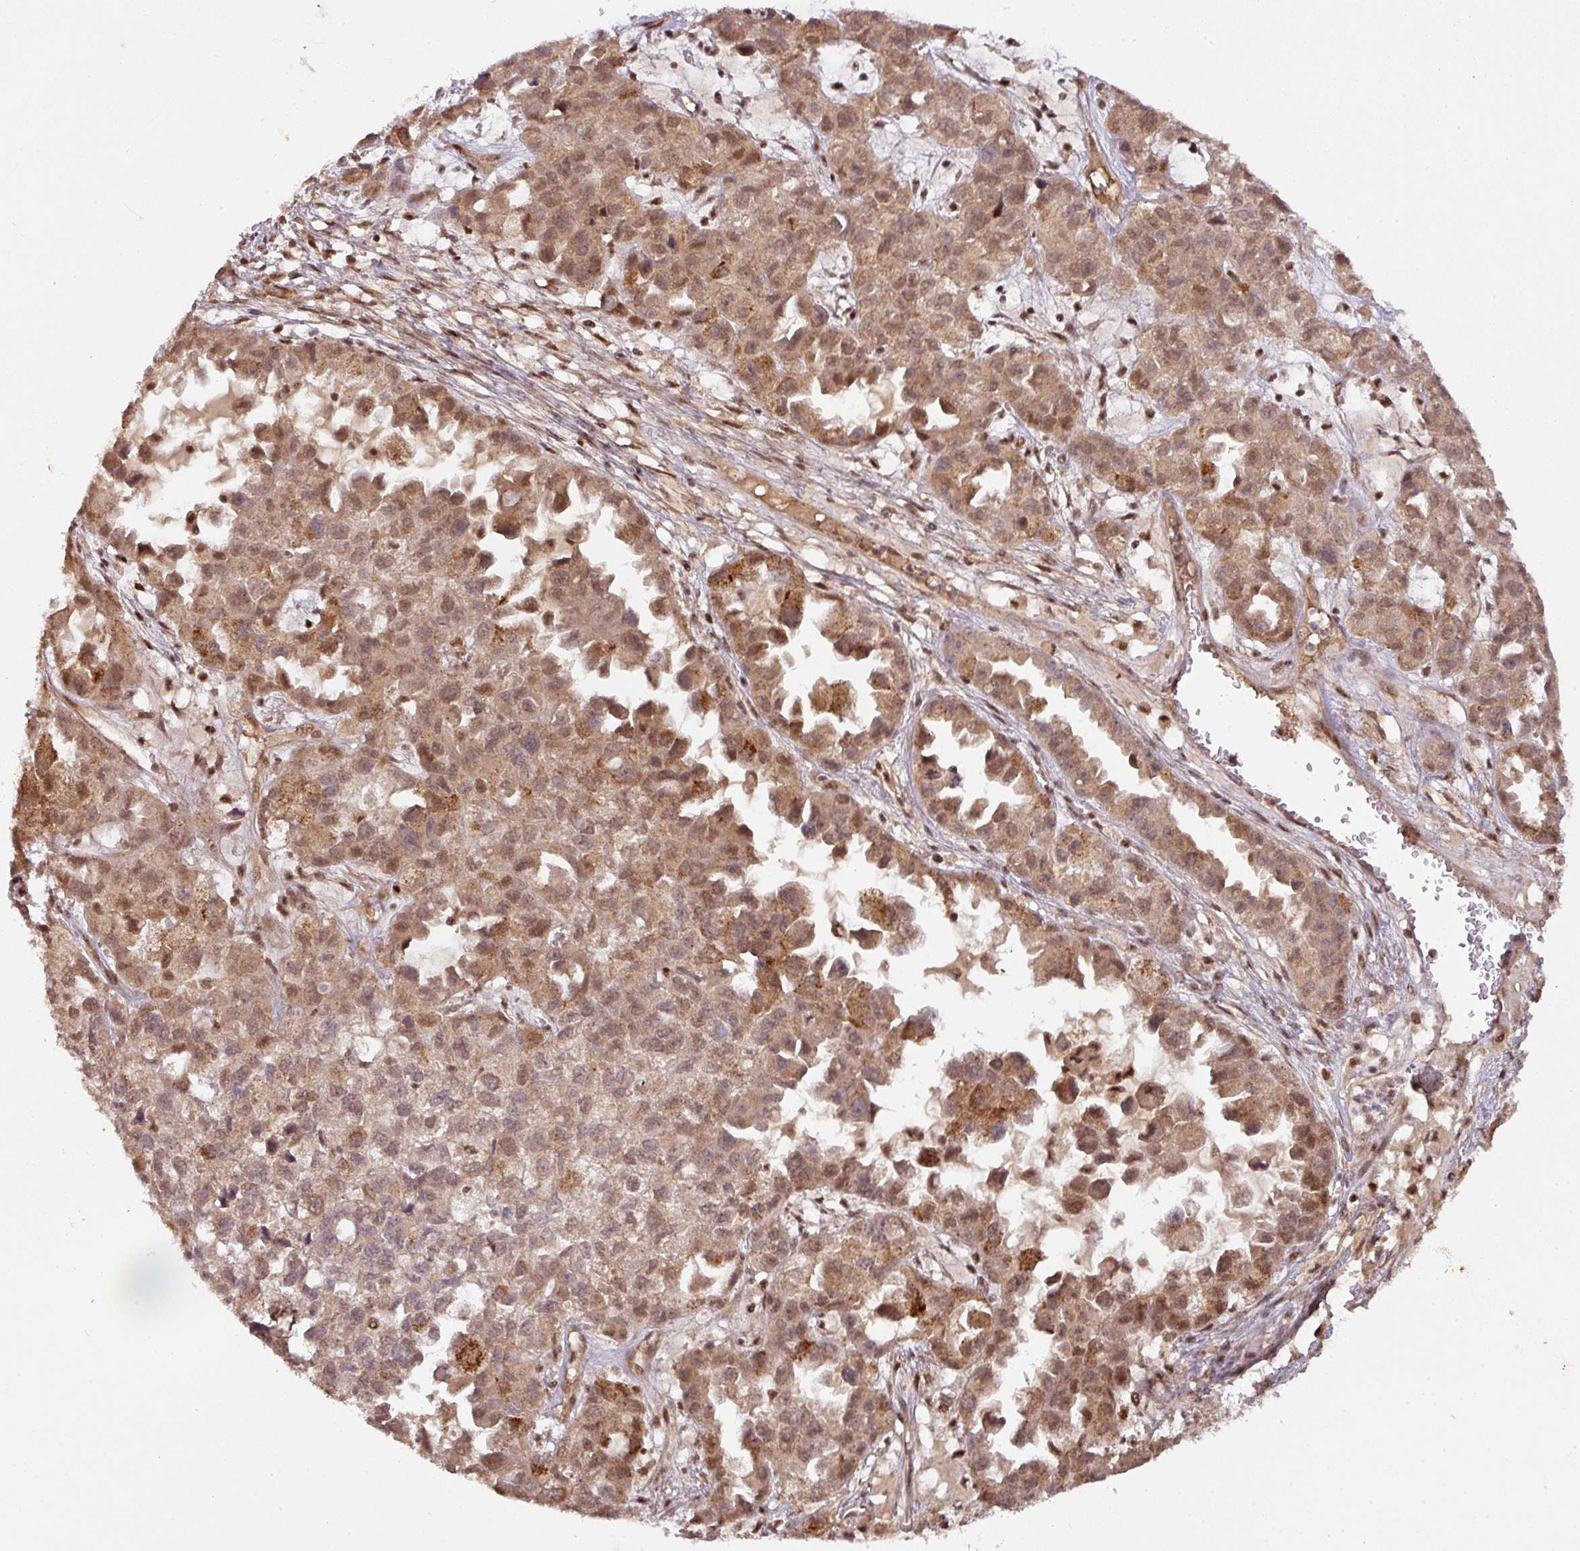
{"staining": {"intensity": "moderate", "quantity": ">75%", "location": "cytoplasmic/membranous,nuclear"}, "tissue": "ovarian cancer", "cell_type": "Tumor cells", "image_type": "cancer", "snomed": [{"axis": "morphology", "description": "Cystadenocarcinoma, serous, NOS"}, {"axis": "topography", "description": "Ovary"}], "caption": "A brown stain shows moderate cytoplasmic/membranous and nuclear staining of a protein in serous cystadenocarcinoma (ovarian) tumor cells. (Stains: DAB (3,3'-diaminobenzidine) in brown, nuclei in blue, Microscopy: brightfield microscopy at high magnification).", "gene": "RANBP9", "patient": {"sex": "female", "age": 84}}